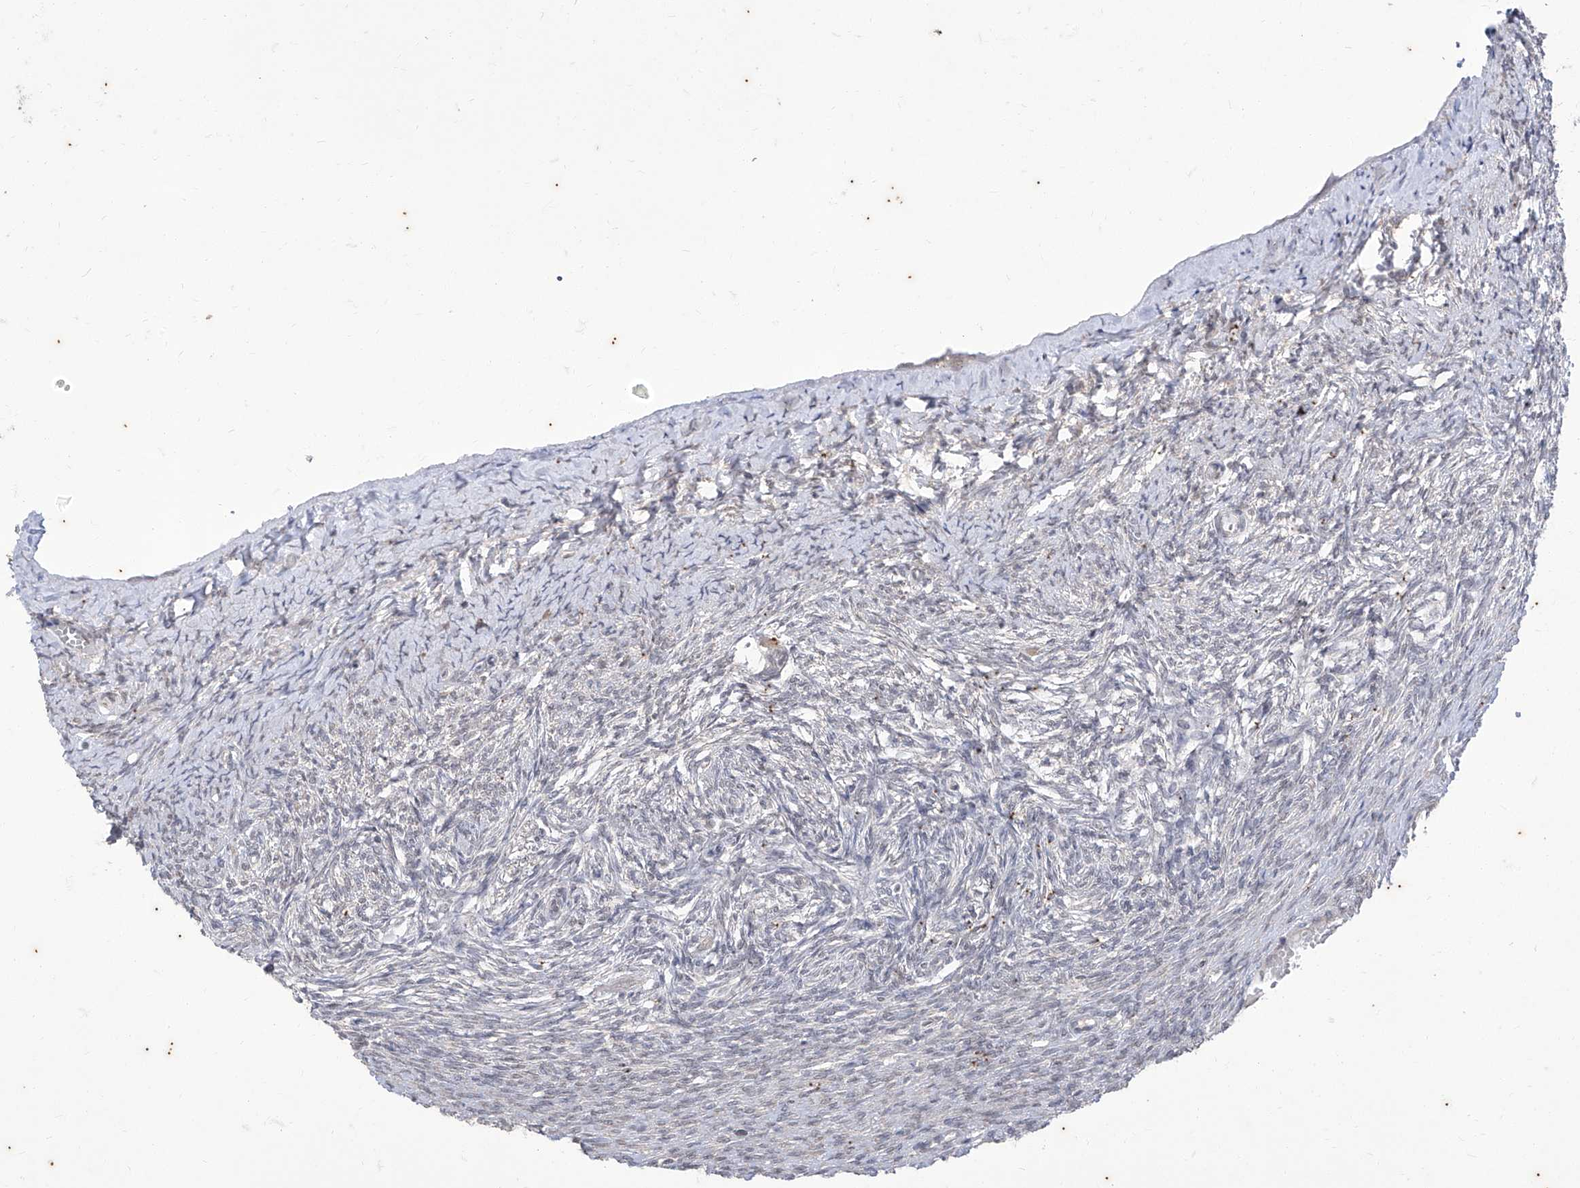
{"staining": {"intensity": "negative", "quantity": "none", "location": "none"}, "tissue": "ovary", "cell_type": "Follicle cells", "image_type": "normal", "snomed": [{"axis": "morphology", "description": "Adenocarcinoma, NOS"}, {"axis": "topography", "description": "Endometrium"}], "caption": "Photomicrograph shows no significant protein positivity in follicle cells of unremarkable ovary.", "gene": "PHF20L1", "patient": {"sex": "female", "age": 32}}